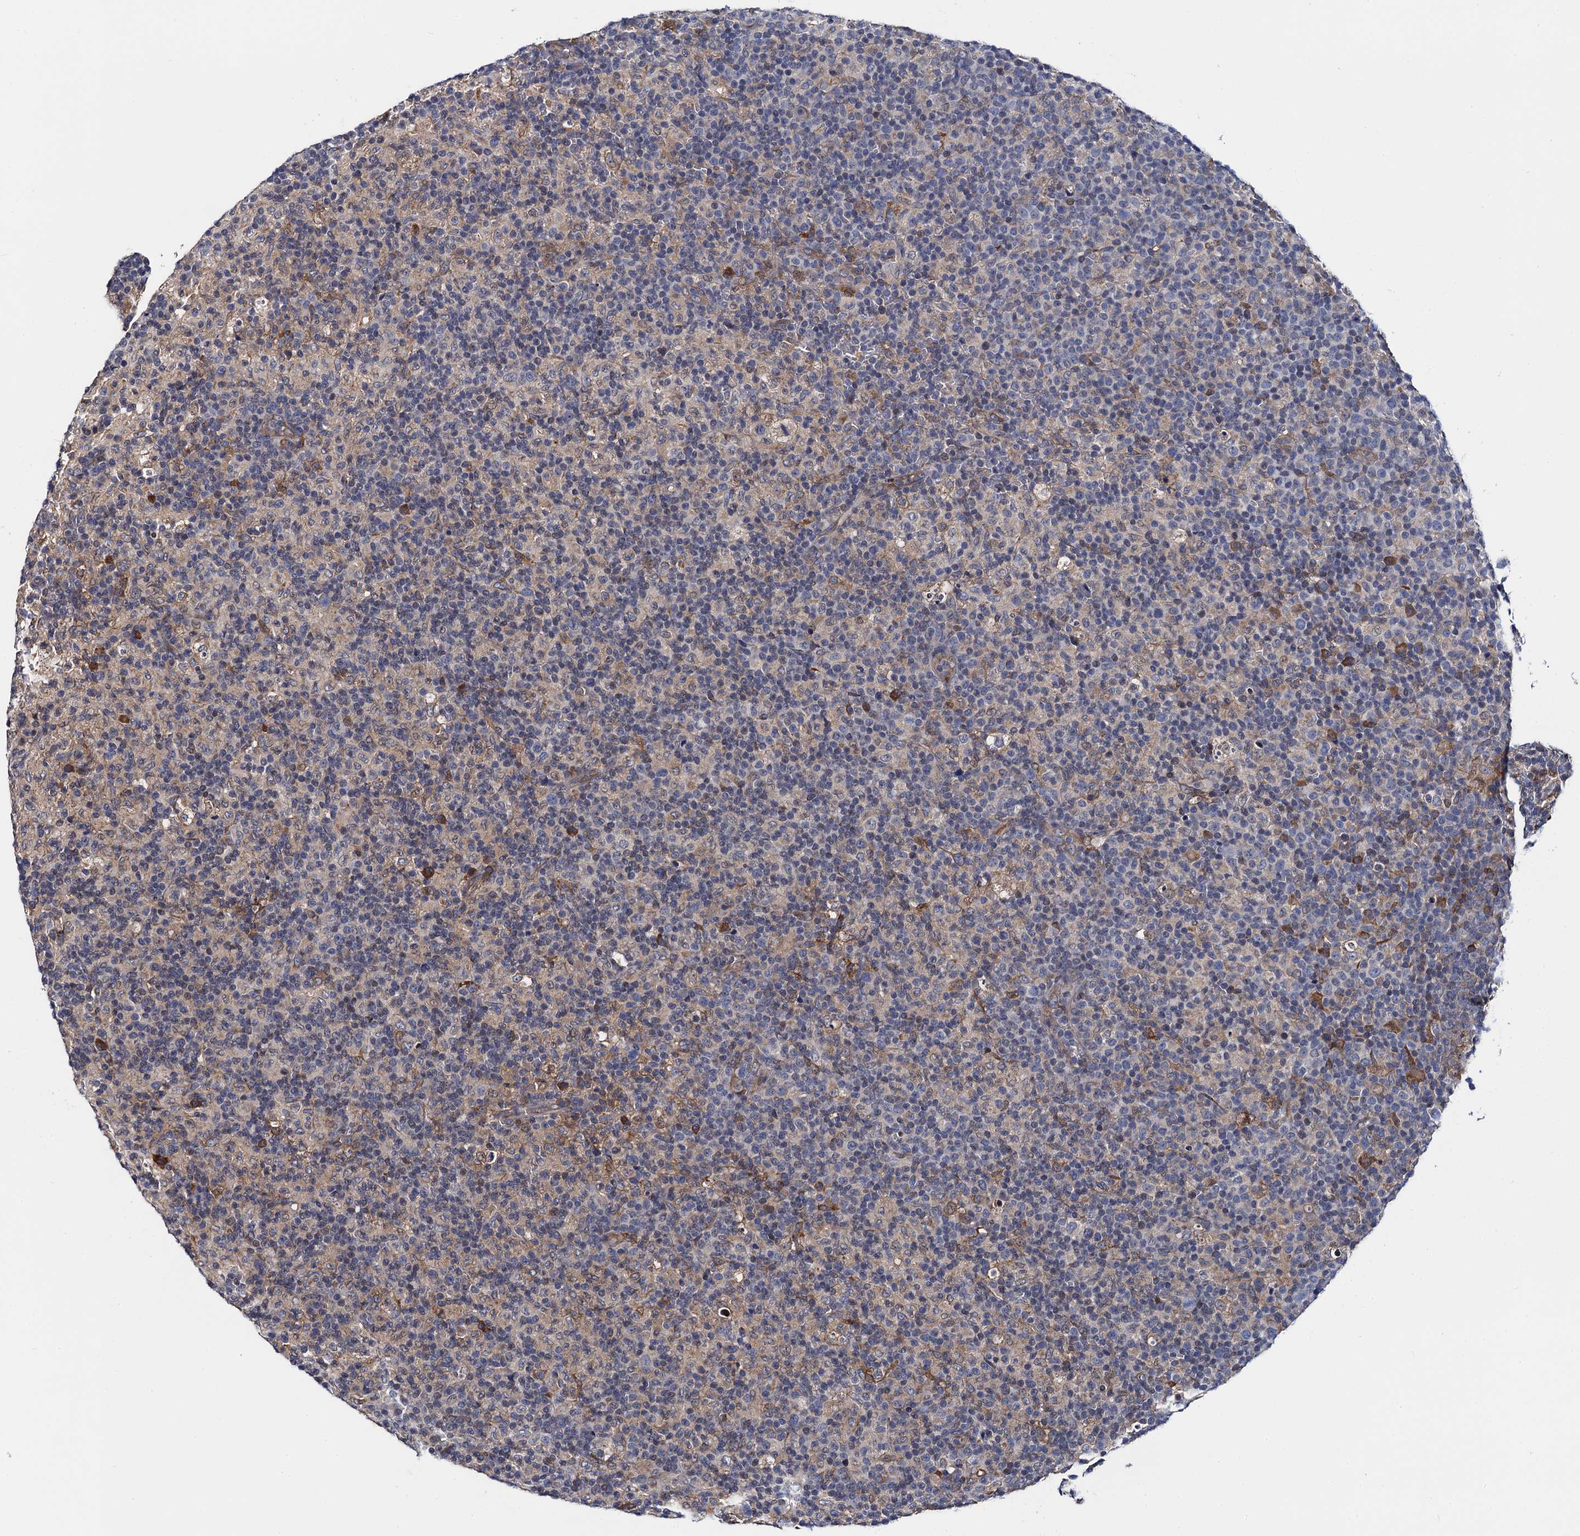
{"staining": {"intensity": "moderate", "quantity": "<25%", "location": "cytoplasmic/membranous"}, "tissue": "lymph node", "cell_type": "Germinal center cells", "image_type": "normal", "snomed": [{"axis": "morphology", "description": "Normal tissue, NOS"}, {"axis": "morphology", "description": "Inflammation, NOS"}, {"axis": "topography", "description": "Lymph node"}], "caption": "Immunohistochemistry (IHC) of normal human lymph node demonstrates low levels of moderate cytoplasmic/membranous positivity in about <25% of germinal center cells.", "gene": "PGLS", "patient": {"sex": "male", "age": 55}}